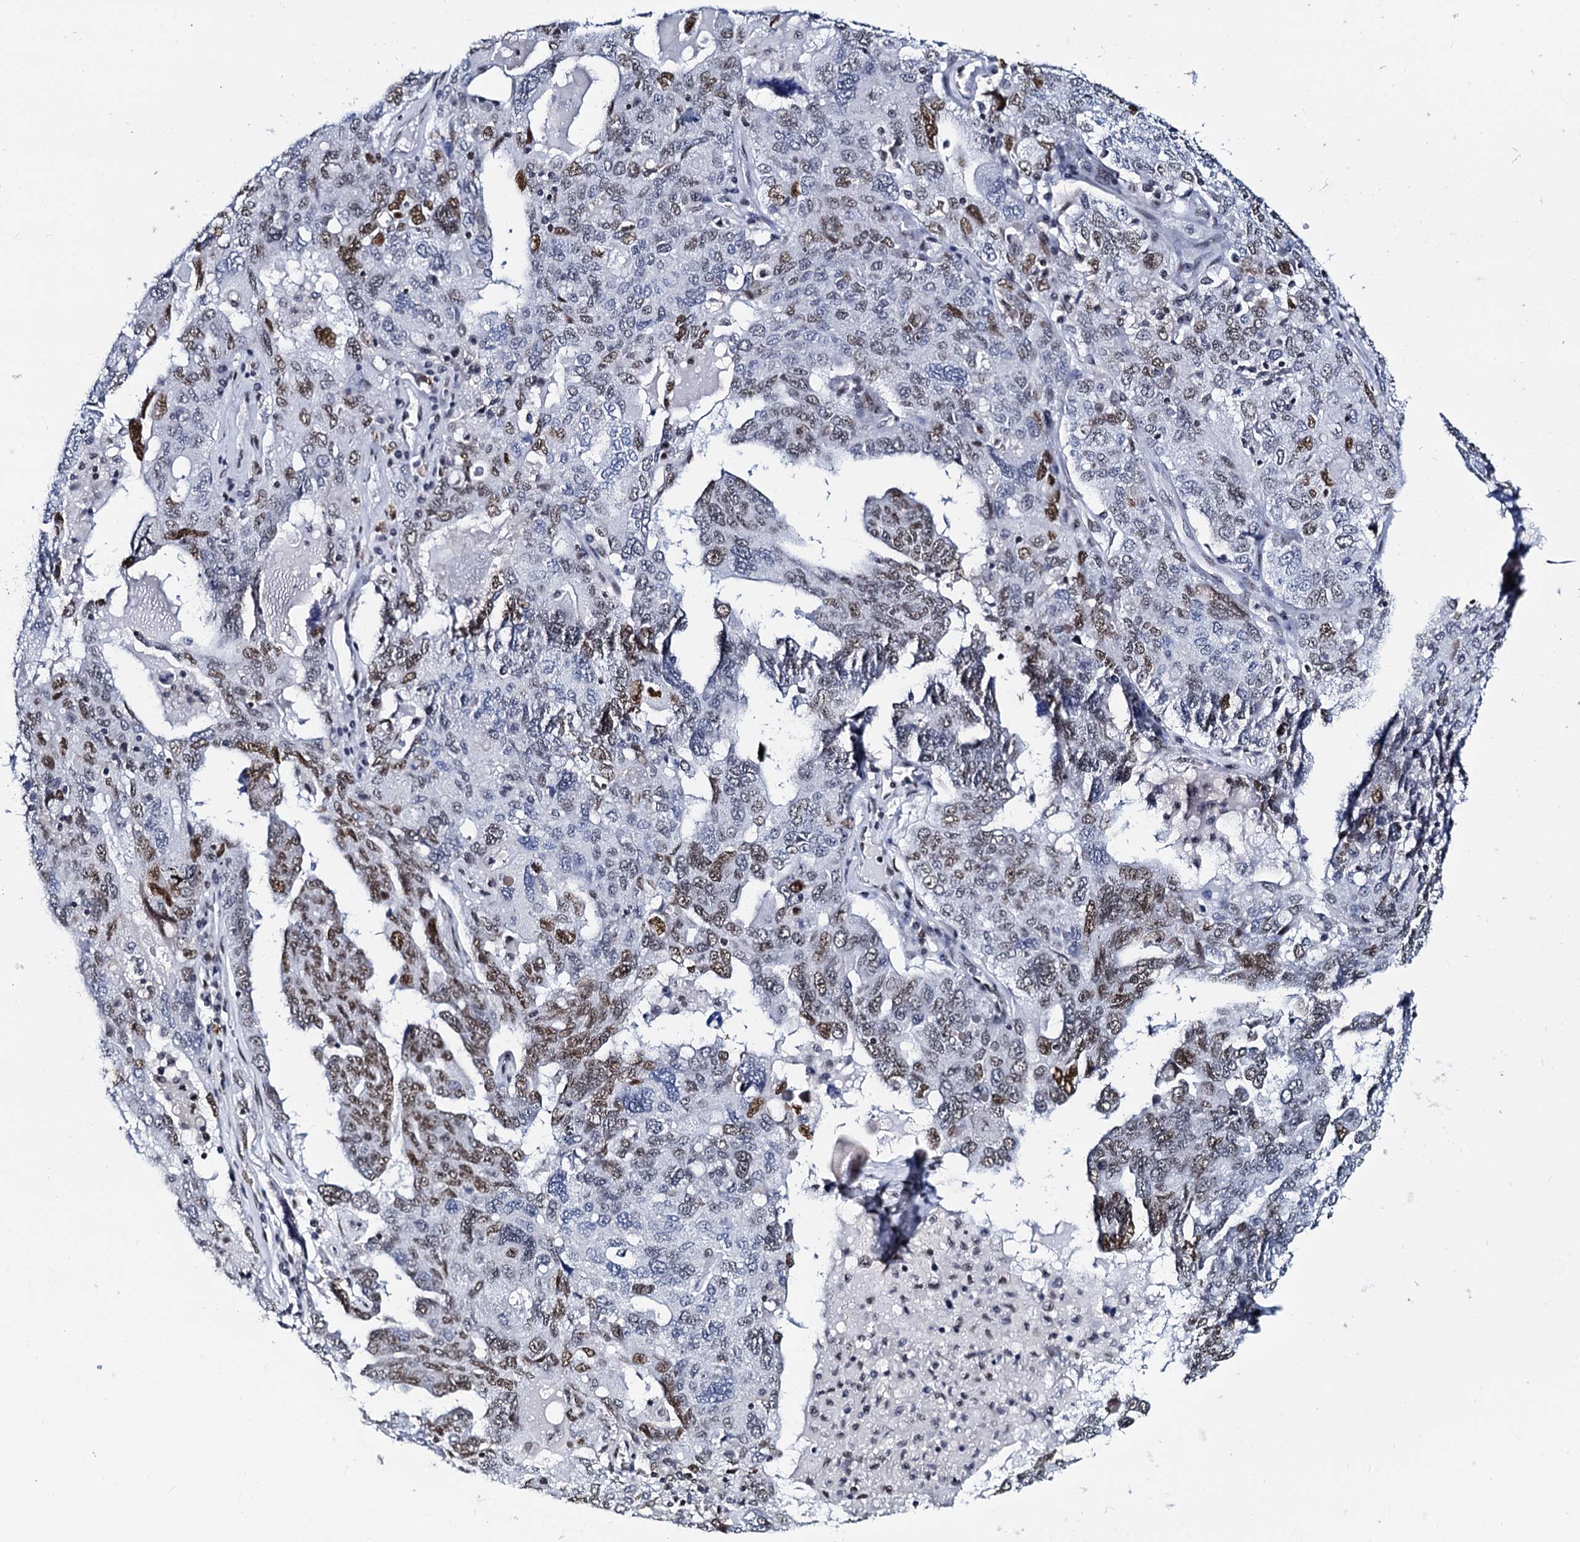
{"staining": {"intensity": "moderate", "quantity": "25%-75%", "location": "nuclear"}, "tissue": "ovarian cancer", "cell_type": "Tumor cells", "image_type": "cancer", "snomed": [{"axis": "morphology", "description": "Carcinoma, endometroid"}, {"axis": "topography", "description": "Ovary"}], "caption": "Ovarian endometroid carcinoma was stained to show a protein in brown. There is medium levels of moderate nuclear staining in approximately 25%-75% of tumor cells.", "gene": "CMAS", "patient": {"sex": "female", "age": 62}}